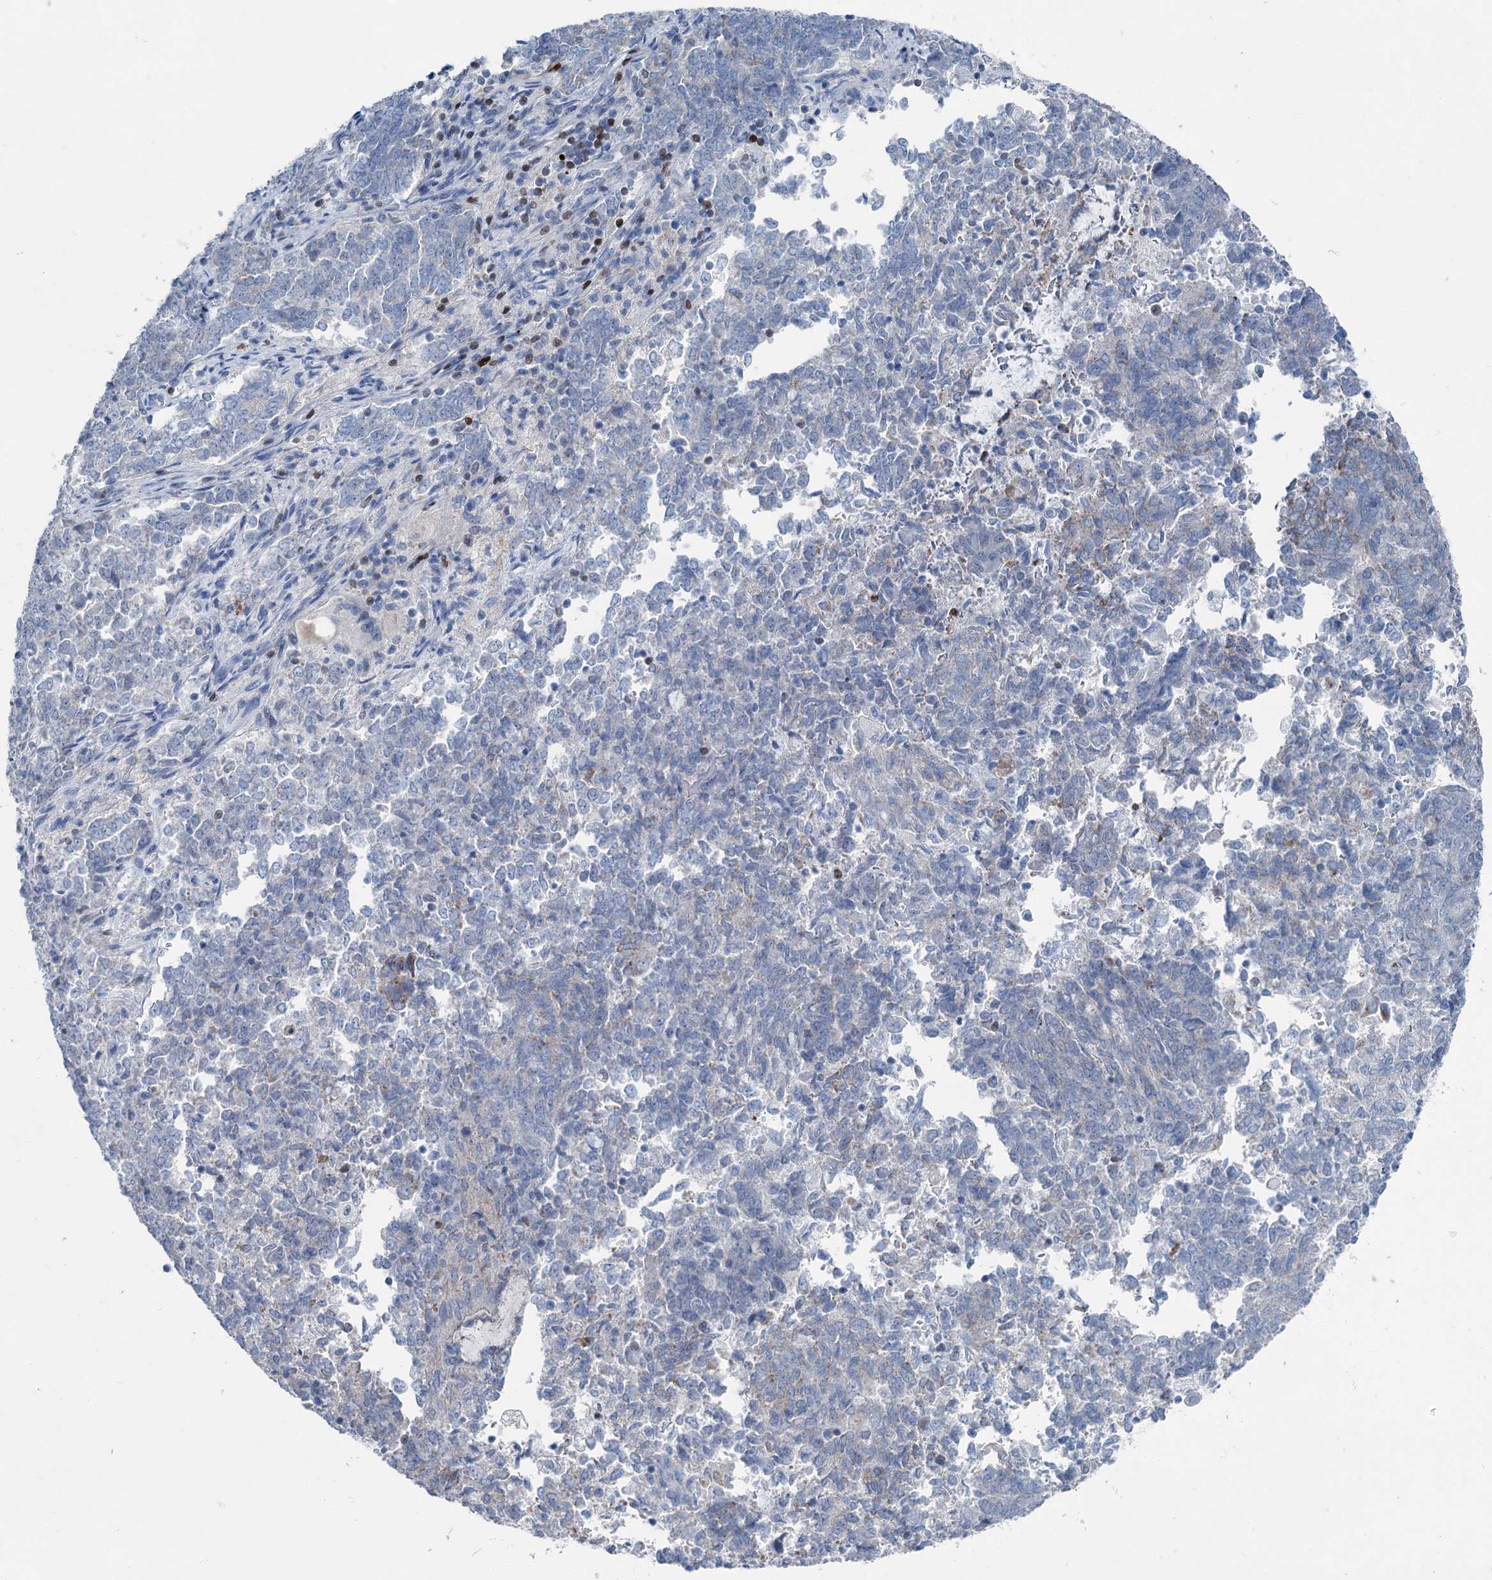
{"staining": {"intensity": "negative", "quantity": "none", "location": "none"}, "tissue": "endometrial cancer", "cell_type": "Tumor cells", "image_type": "cancer", "snomed": [{"axis": "morphology", "description": "Adenocarcinoma, NOS"}, {"axis": "topography", "description": "Endometrium"}], "caption": "Tumor cells show no significant expression in endometrial adenocarcinoma.", "gene": "ELP4", "patient": {"sex": "female", "age": 80}}